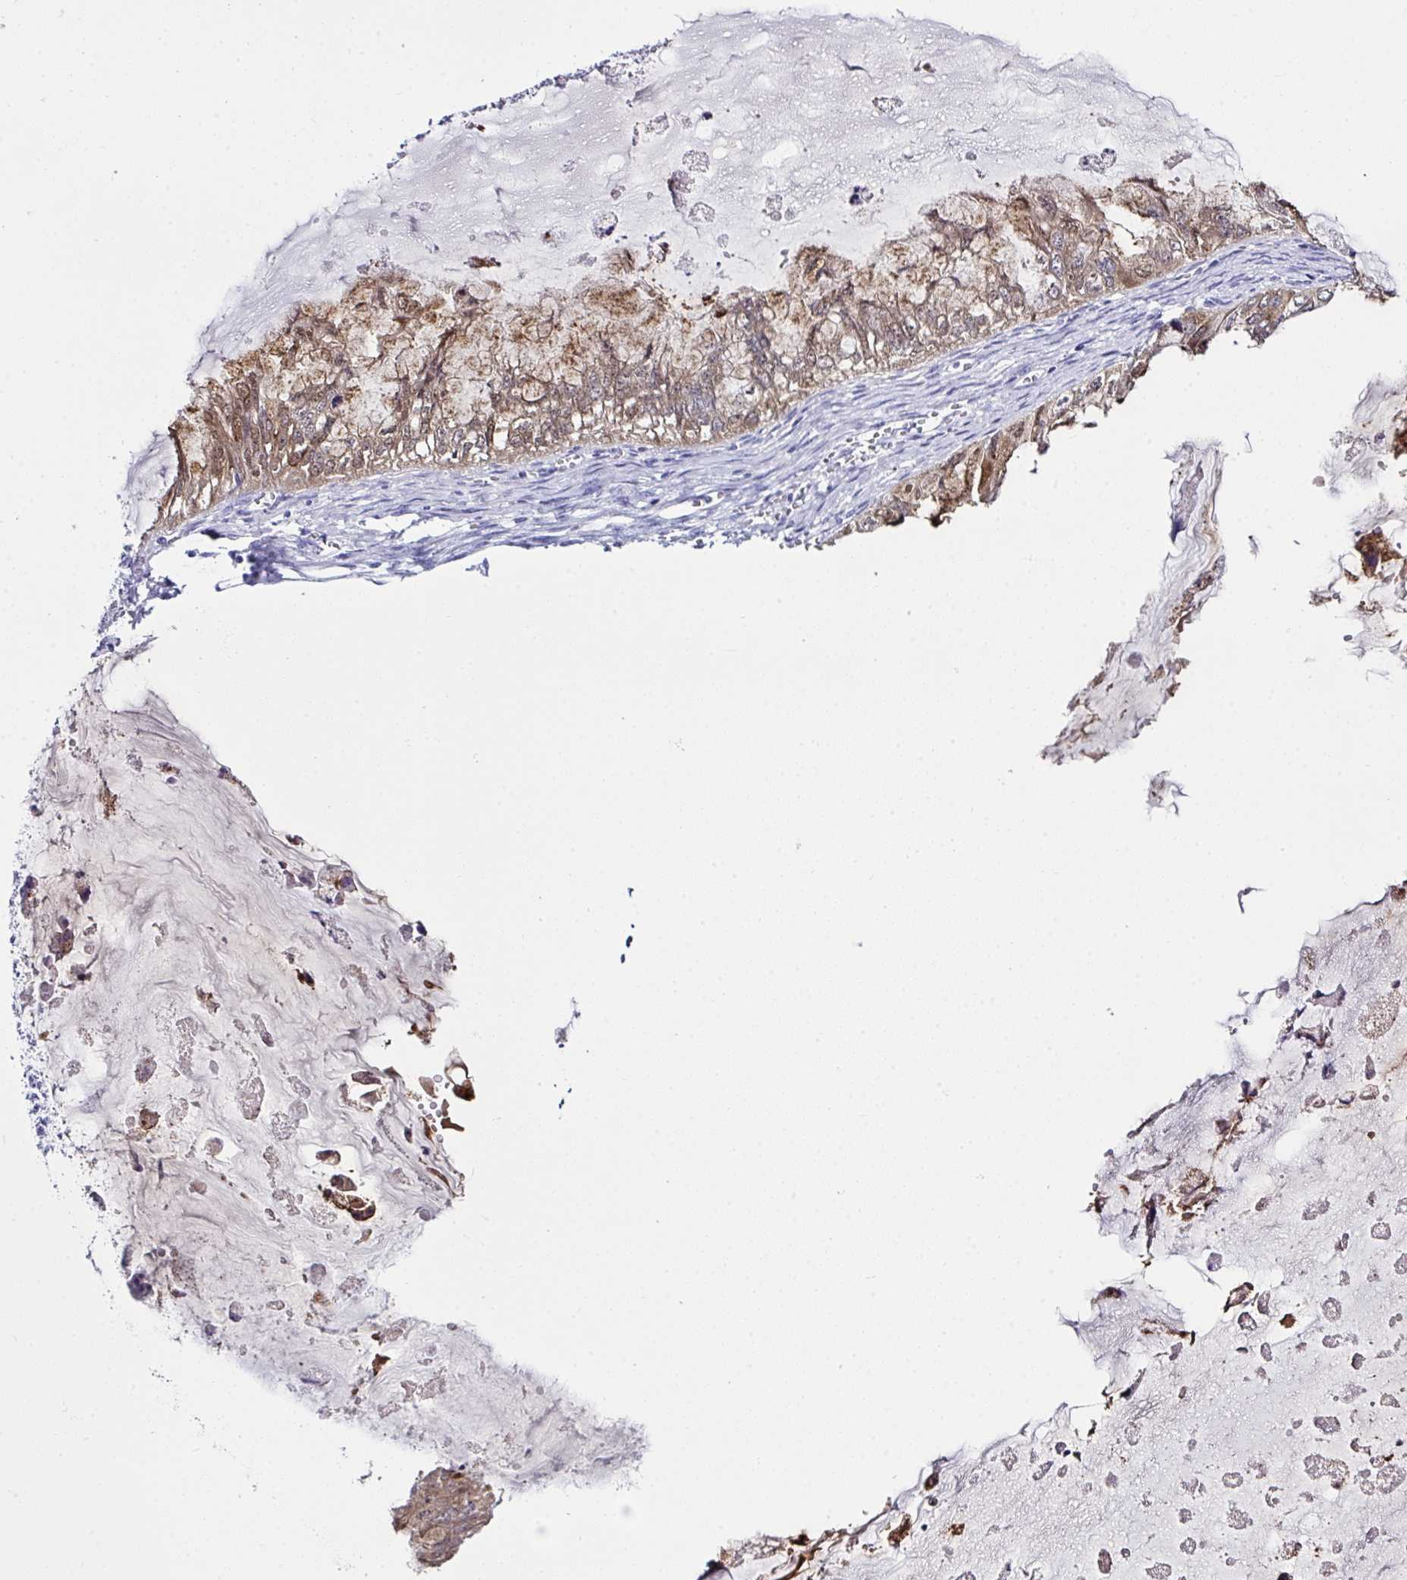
{"staining": {"intensity": "weak", "quantity": ">75%", "location": "cytoplasmic/membranous"}, "tissue": "ovarian cancer", "cell_type": "Tumor cells", "image_type": "cancer", "snomed": [{"axis": "morphology", "description": "Cystadenocarcinoma, mucinous, NOS"}, {"axis": "topography", "description": "Ovary"}], "caption": "Protein analysis of ovarian mucinous cystadenocarcinoma tissue shows weak cytoplasmic/membranous positivity in approximately >75% of tumor cells.", "gene": "LGALS4", "patient": {"sex": "female", "age": 72}}